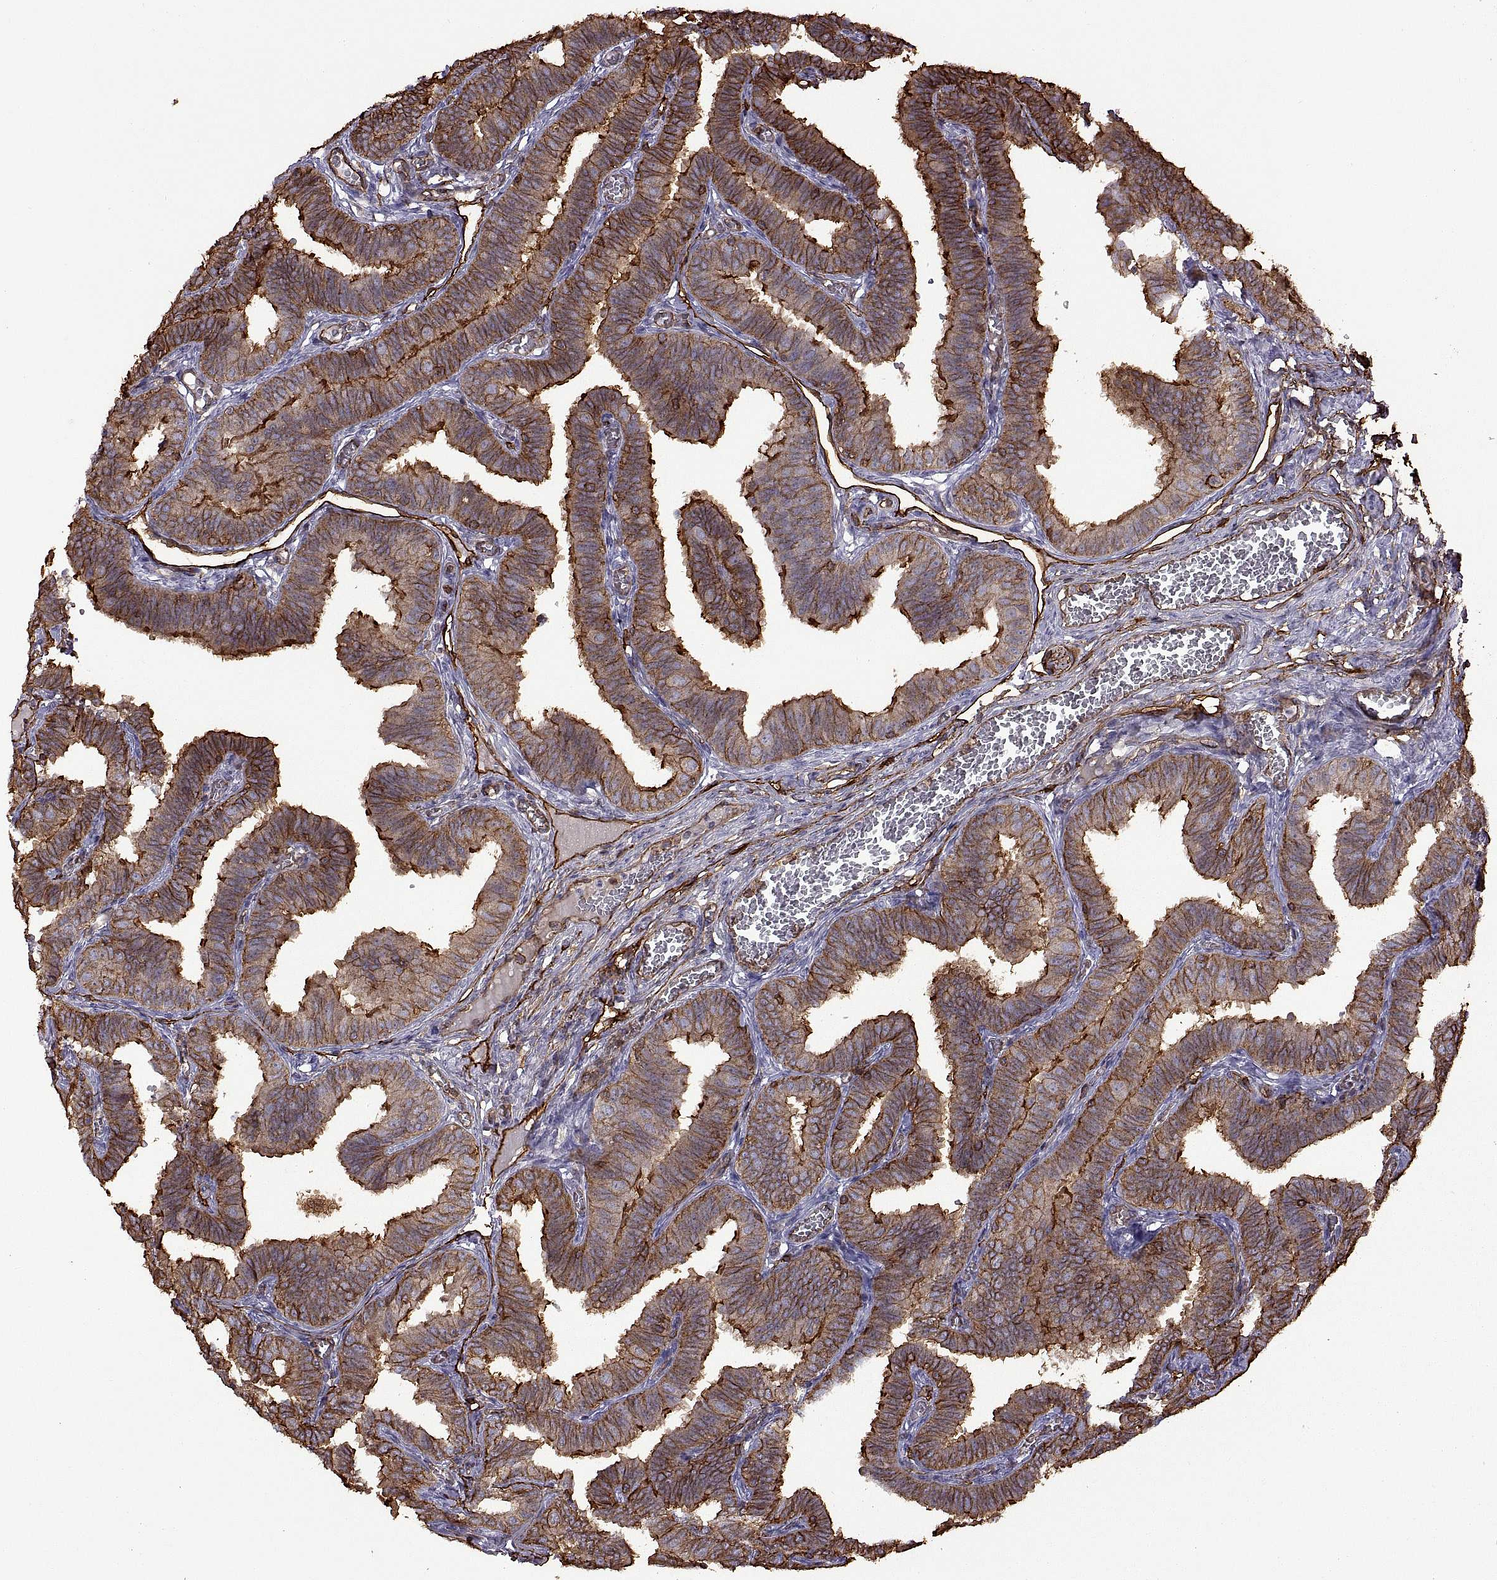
{"staining": {"intensity": "strong", "quantity": ">75%", "location": "cytoplasmic/membranous"}, "tissue": "fallopian tube", "cell_type": "Glandular cells", "image_type": "normal", "snomed": [{"axis": "morphology", "description": "Normal tissue, NOS"}, {"axis": "topography", "description": "Fallopian tube"}], "caption": "Protein expression analysis of normal human fallopian tube reveals strong cytoplasmic/membranous expression in approximately >75% of glandular cells. (DAB (3,3'-diaminobenzidine) IHC, brown staining for protein, blue staining for nuclei).", "gene": "S100A10", "patient": {"sex": "female", "age": 25}}